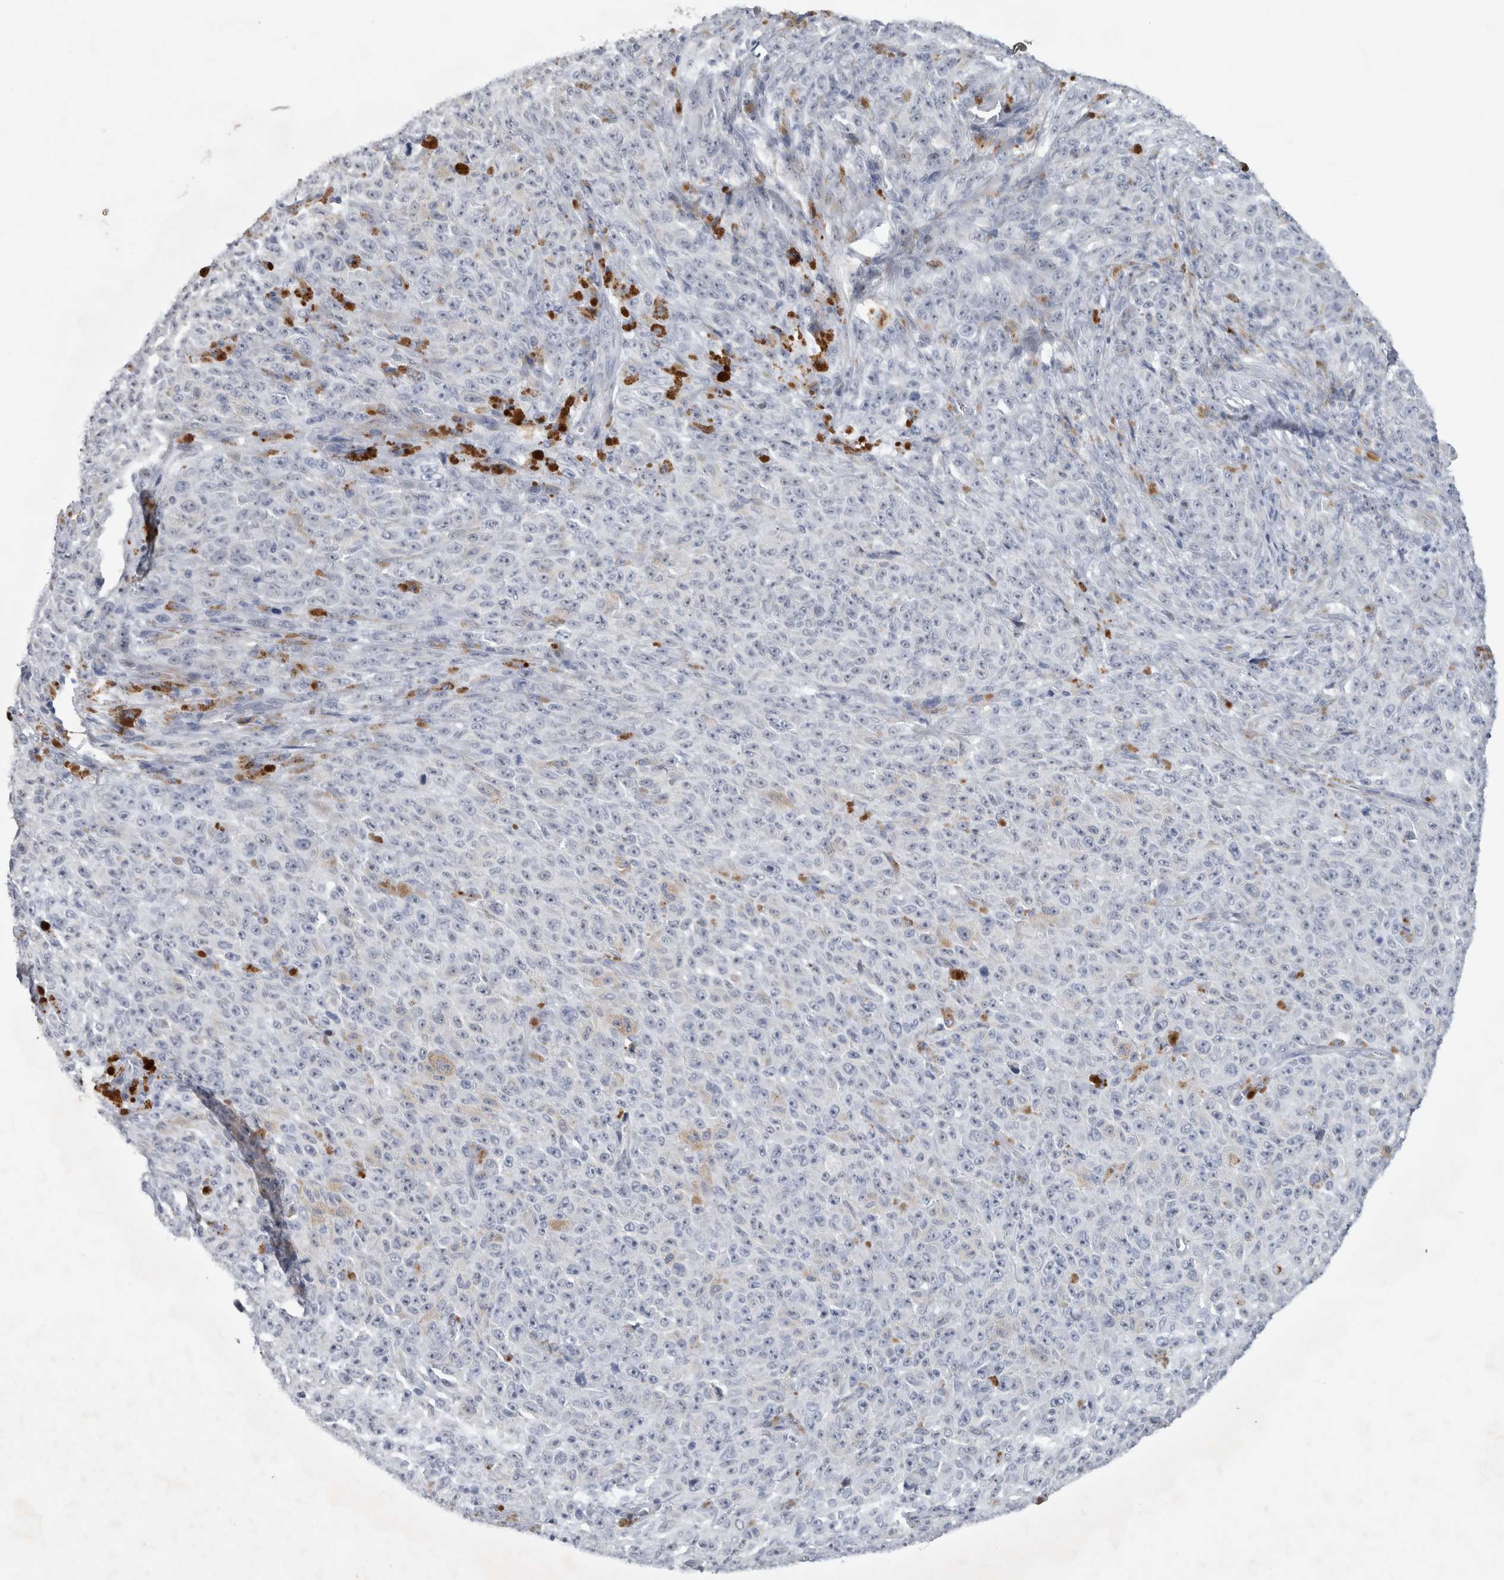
{"staining": {"intensity": "negative", "quantity": "none", "location": "none"}, "tissue": "melanoma", "cell_type": "Tumor cells", "image_type": "cancer", "snomed": [{"axis": "morphology", "description": "Malignant melanoma, NOS"}, {"axis": "topography", "description": "Skin"}], "caption": "This is a photomicrograph of immunohistochemistry (IHC) staining of melanoma, which shows no positivity in tumor cells. The staining was performed using DAB to visualize the protein expression in brown, while the nuclei were stained in blue with hematoxylin (Magnification: 20x).", "gene": "FXYD7", "patient": {"sex": "female", "age": 82}}